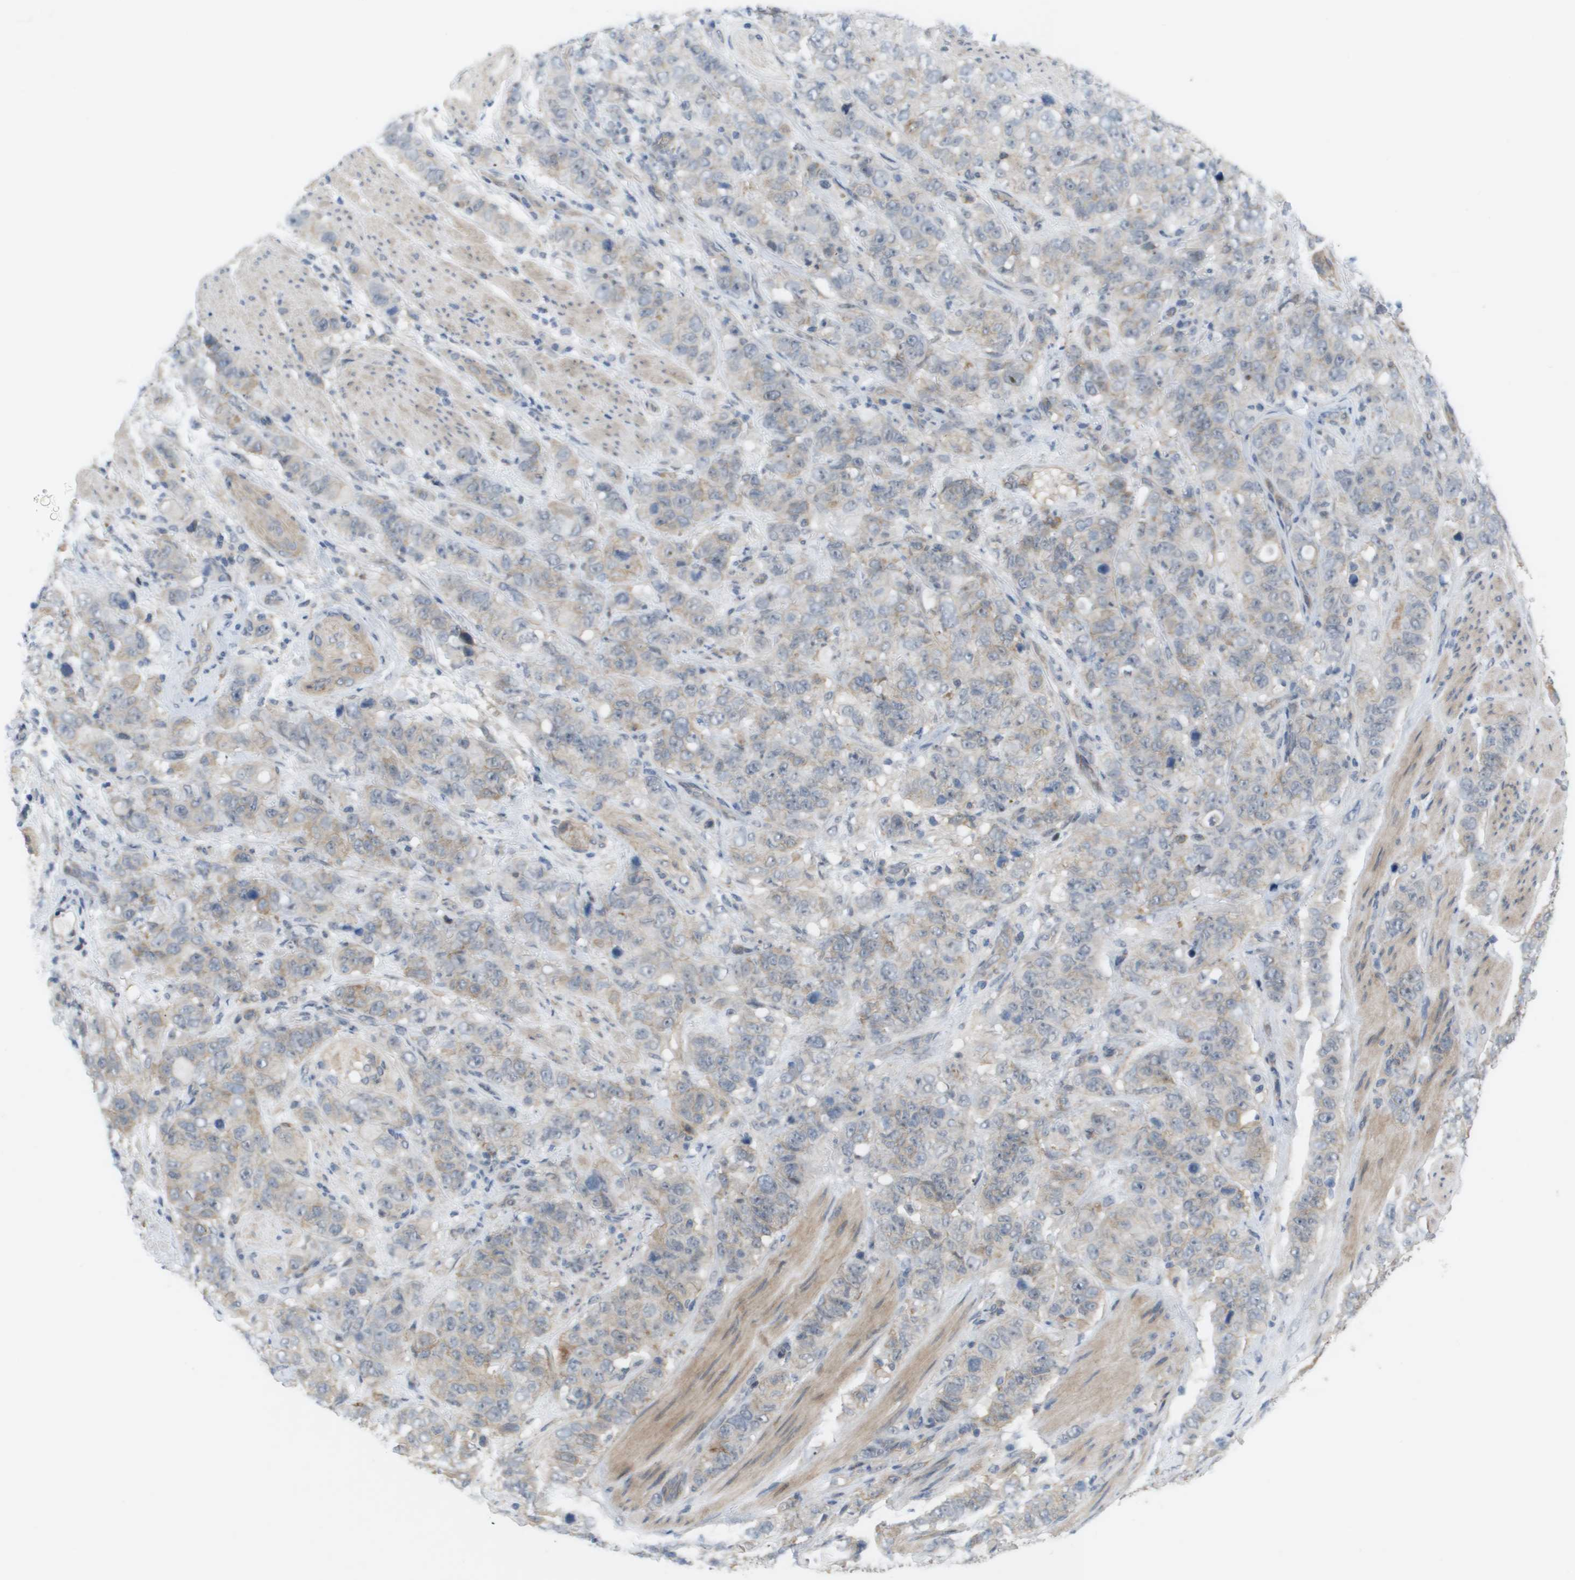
{"staining": {"intensity": "negative", "quantity": "none", "location": "none"}, "tissue": "stomach cancer", "cell_type": "Tumor cells", "image_type": "cancer", "snomed": [{"axis": "morphology", "description": "Adenocarcinoma, NOS"}, {"axis": "topography", "description": "Stomach"}], "caption": "Immunohistochemical staining of stomach cancer (adenocarcinoma) displays no significant positivity in tumor cells.", "gene": "MTARC2", "patient": {"sex": "male", "age": 48}}